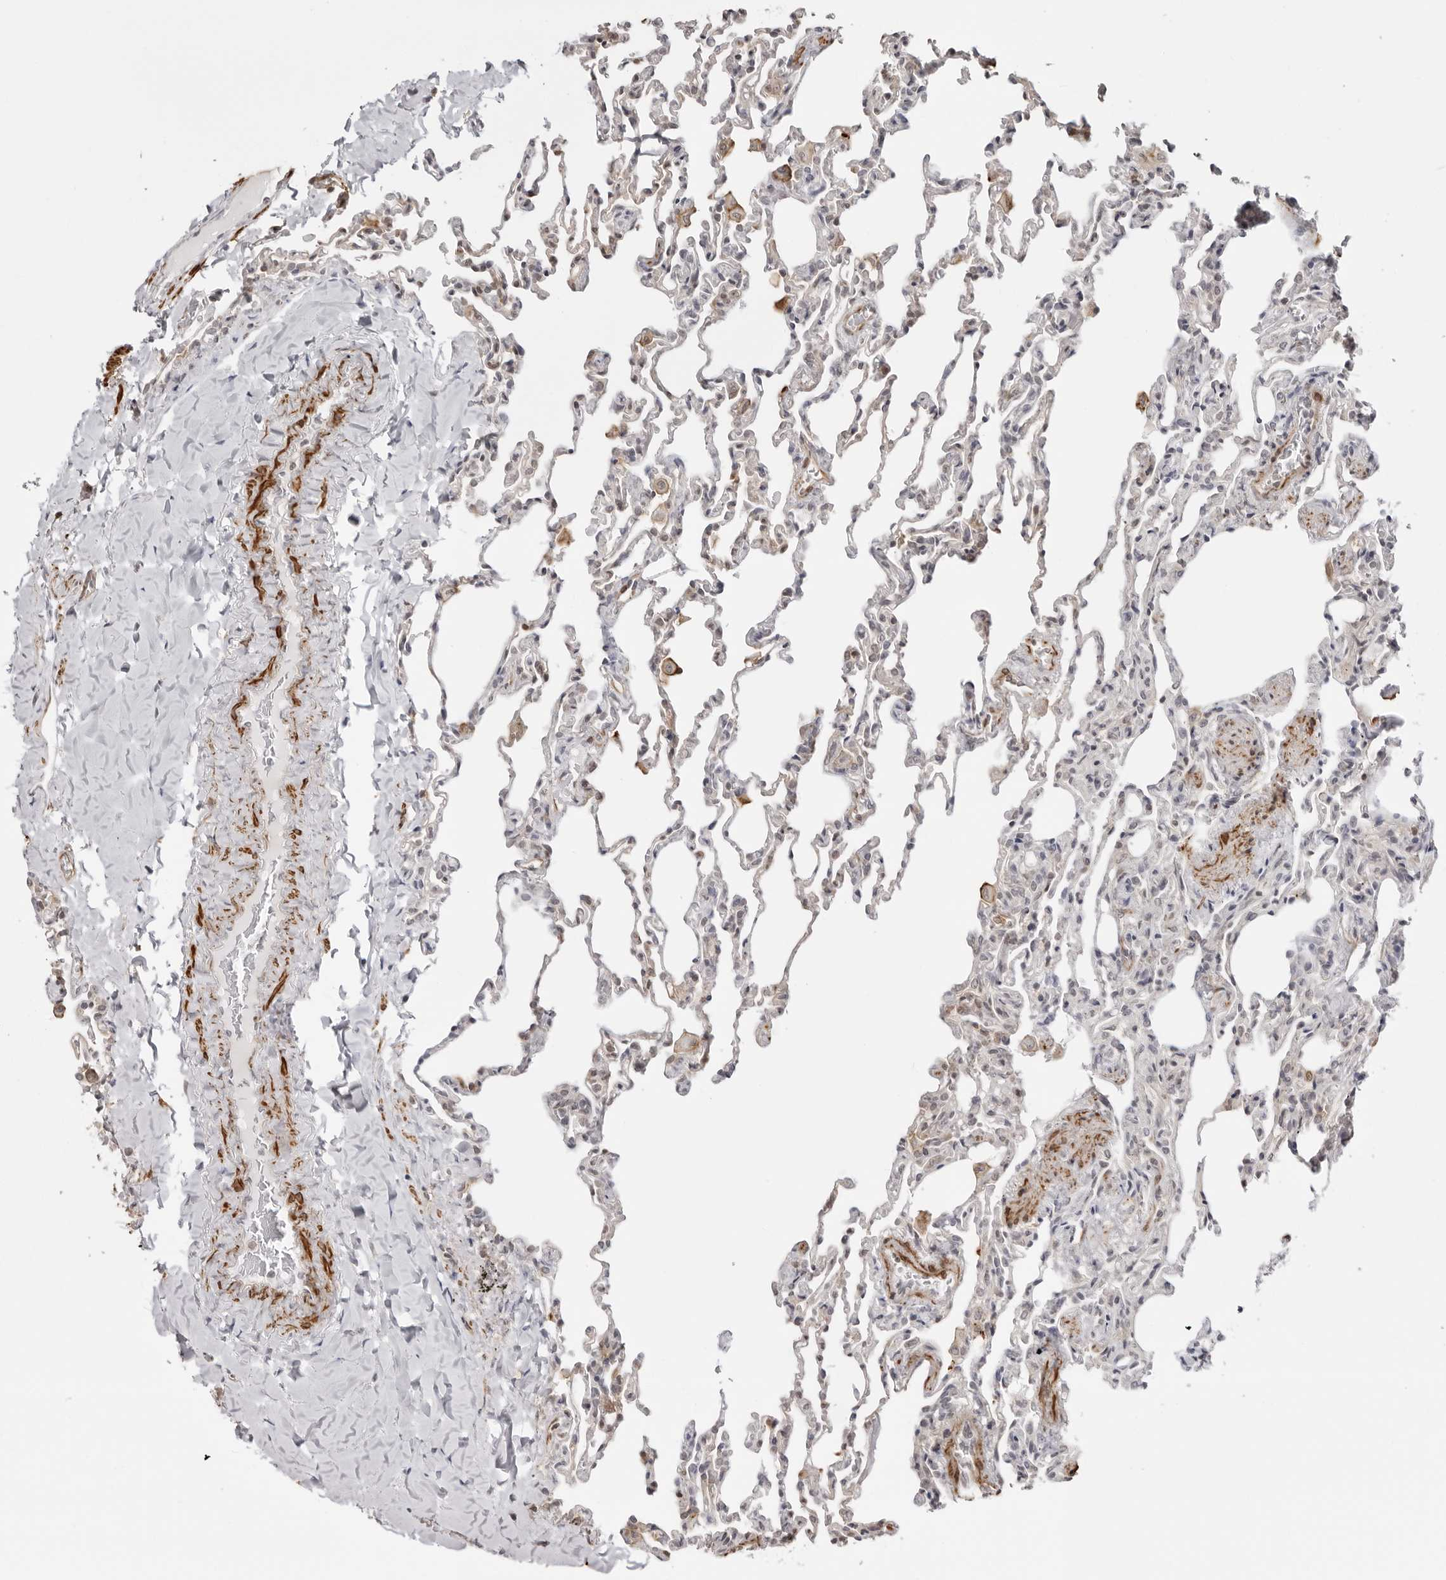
{"staining": {"intensity": "negative", "quantity": "none", "location": "none"}, "tissue": "lung", "cell_type": "Alveolar cells", "image_type": "normal", "snomed": [{"axis": "morphology", "description": "Normal tissue, NOS"}, {"axis": "topography", "description": "Lung"}], "caption": "A high-resolution image shows immunohistochemistry (IHC) staining of unremarkable lung, which exhibits no significant expression in alveolar cells. The staining was performed using DAB to visualize the protein expression in brown, while the nuclei were stained in blue with hematoxylin (Magnification: 20x).", "gene": "UNK", "patient": {"sex": "male", "age": 20}}